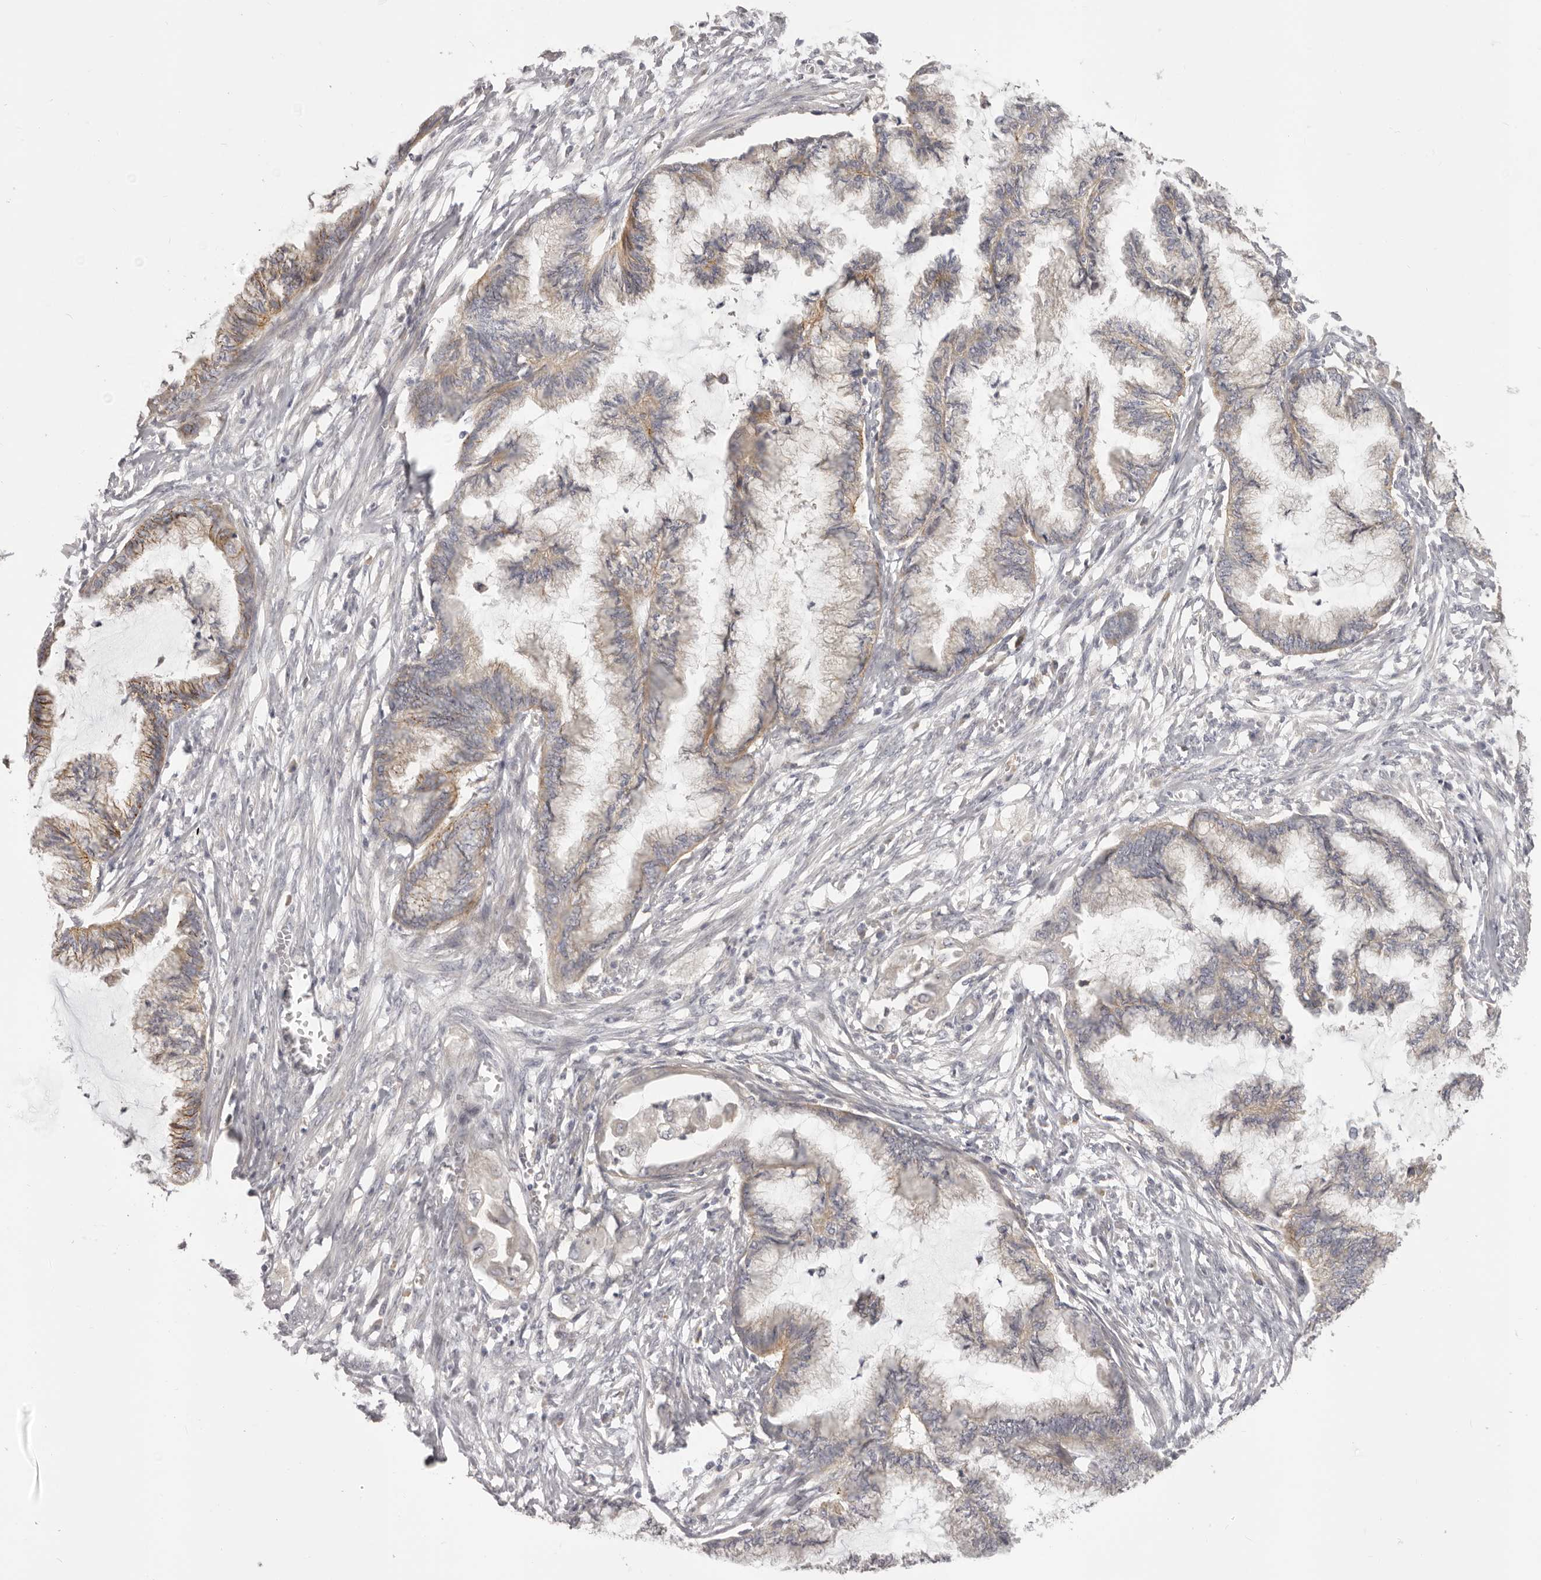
{"staining": {"intensity": "weak", "quantity": "25%-75%", "location": "cytoplasmic/membranous"}, "tissue": "endometrial cancer", "cell_type": "Tumor cells", "image_type": "cancer", "snomed": [{"axis": "morphology", "description": "Adenocarcinoma, NOS"}, {"axis": "topography", "description": "Endometrium"}], "caption": "The histopathology image reveals a brown stain indicating the presence of a protein in the cytoplasmic/membranous of tumor cells in endometrial adenocarcinoma.", "gene": "OTUD3", "patient": {"sex": "female", "age": 86}}